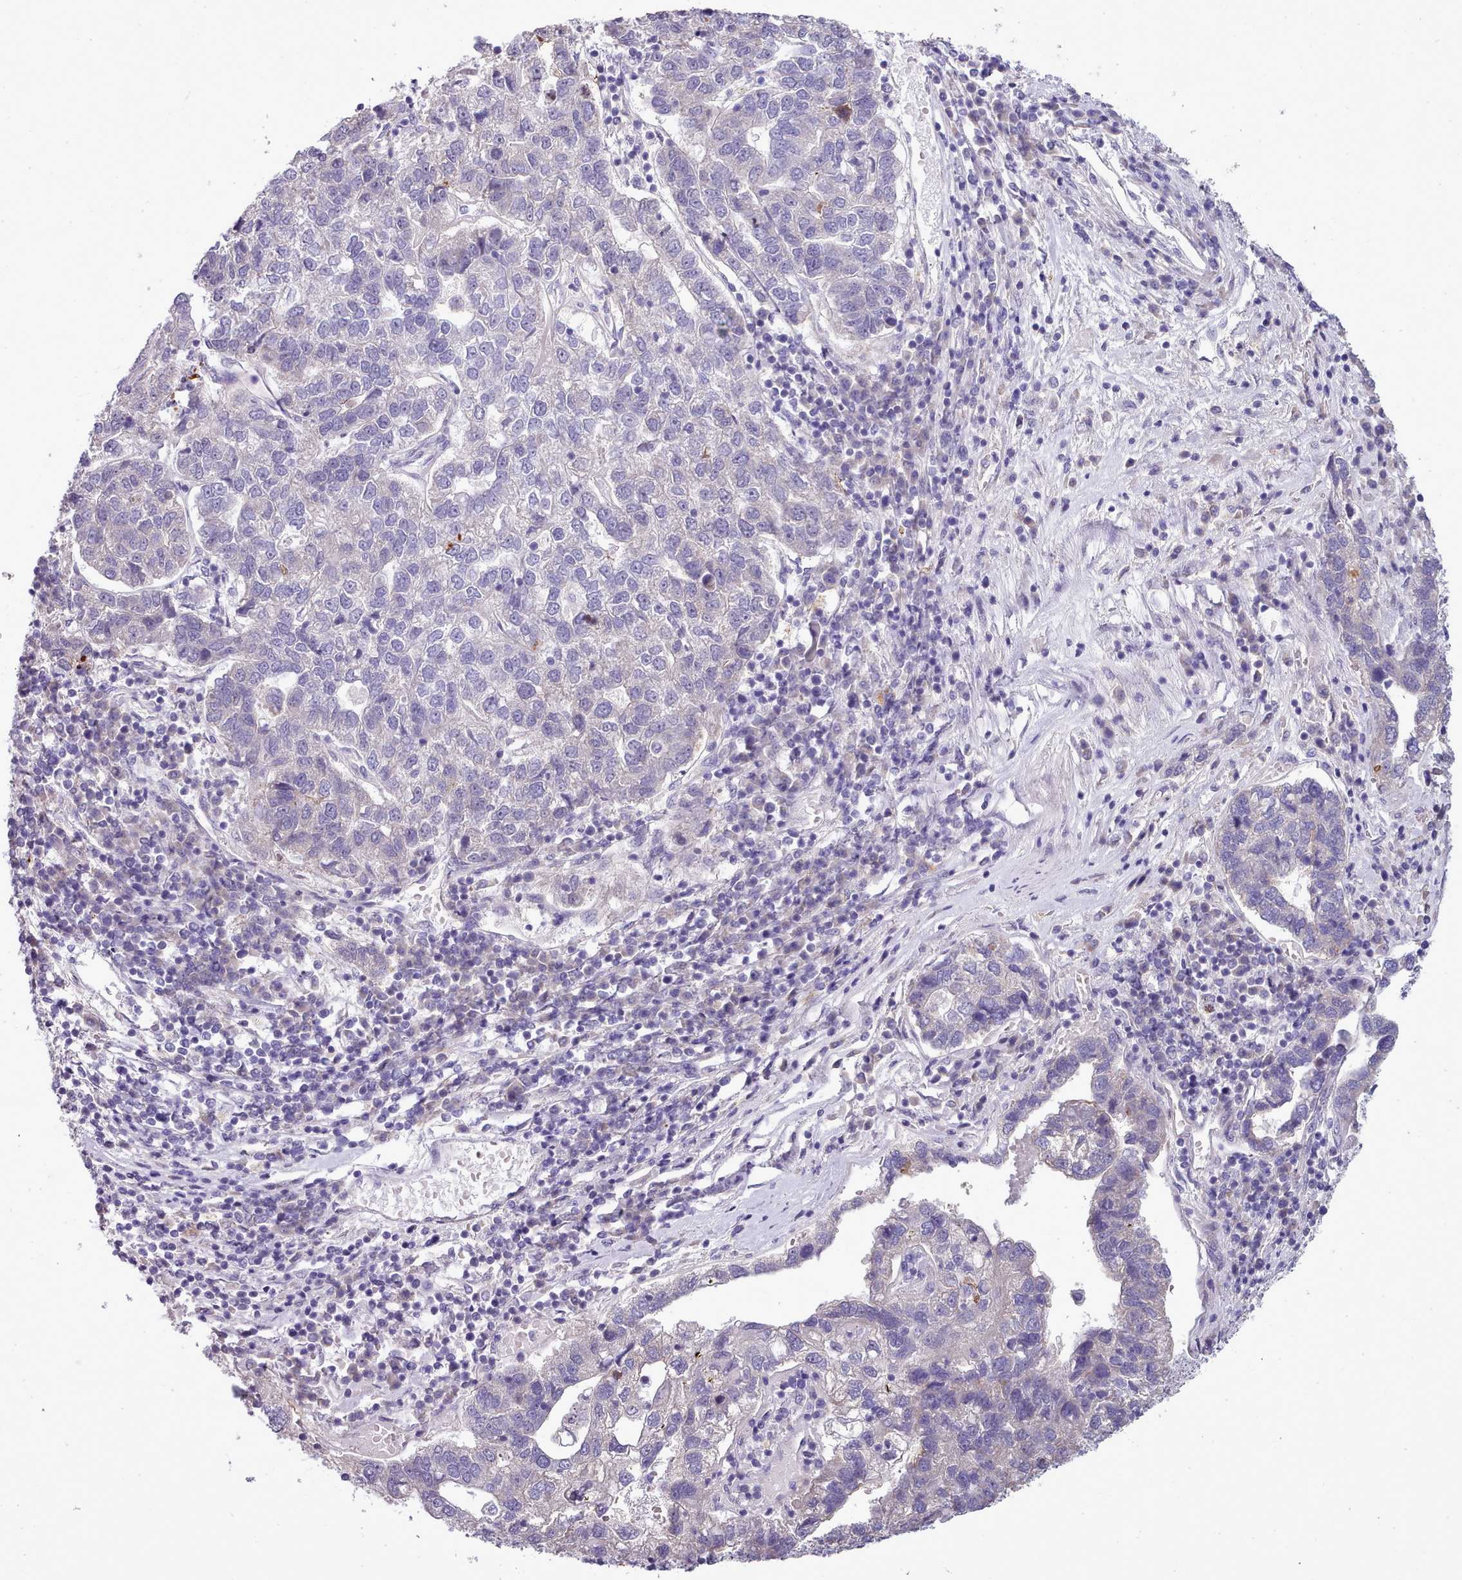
{"staining": {"intensity": "negative", "quantity": "none", "location": "none"}, "tissue": "pancreatic cancer", "cell_type": "Tumor cells", "image_type": "cancer", "snomed": [{"axis": "morphology", "description": "Adenocarcinoma, NOS"}, {"axis": "topography", "description": "Pancreas"}], "caption": "The immunohistochemistry histopathology image has no significant staining in tumor cells of pancreatic cancer (adenocarcinoma) tissue. The staining is performed using DAB brown chromogen with nuclei counter-stained in using hematoxylin.", "gene": "SETX", "patient": {"sex": "female", "age": 61}}